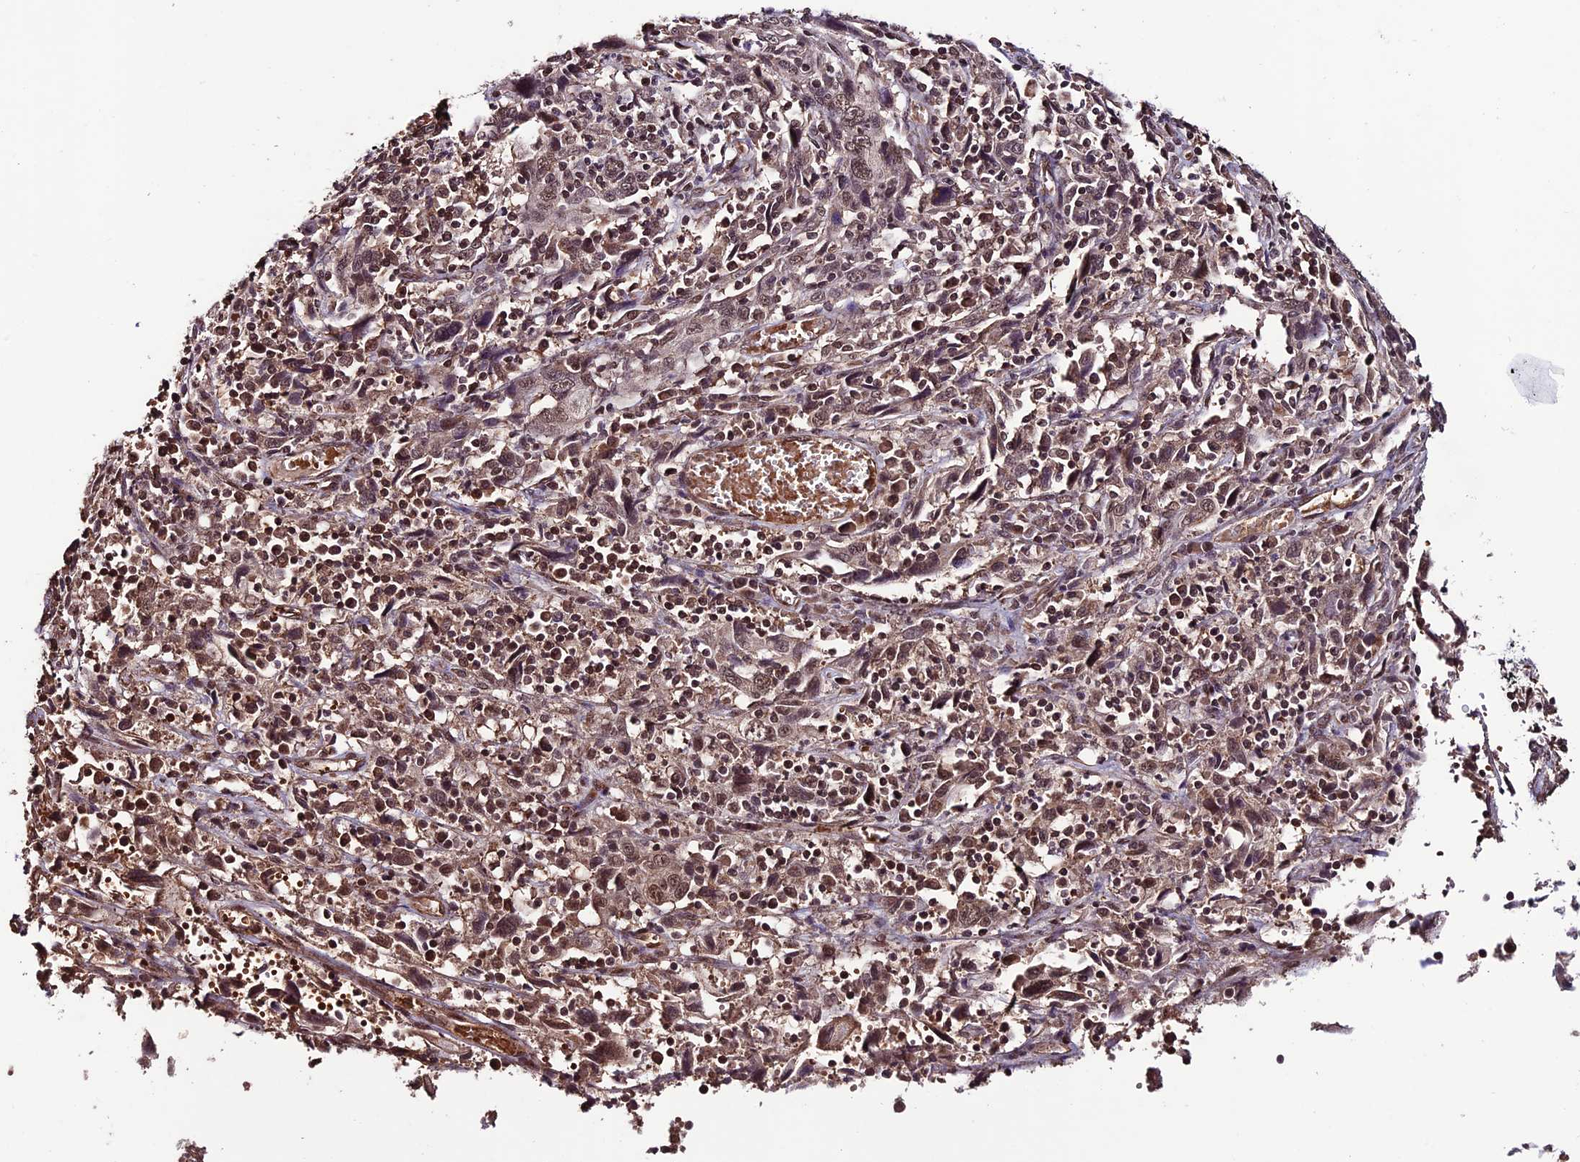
{"staining": {"intensity": "moderate", "quantity": "25%-75%", "location": "nuclear"}, "tissue": "cervical cancer", "cell_type": "Tumor cells", "image_type": "cancer", "snomed": [{"axis": "morphology", "description": "Squamous cell carcinoma, NOS"}, {"axis": "topography", "description": "Cervix"}], "caption": "An image showing moderate nuclear positivity in about 25%-75% of tumor cells in cervical cancer (squamous cell carcinoma), as visualized by brown immunohistochemical staining.", "gene": "CABIN1", "patient": {"sex": "female", "age": 46}}